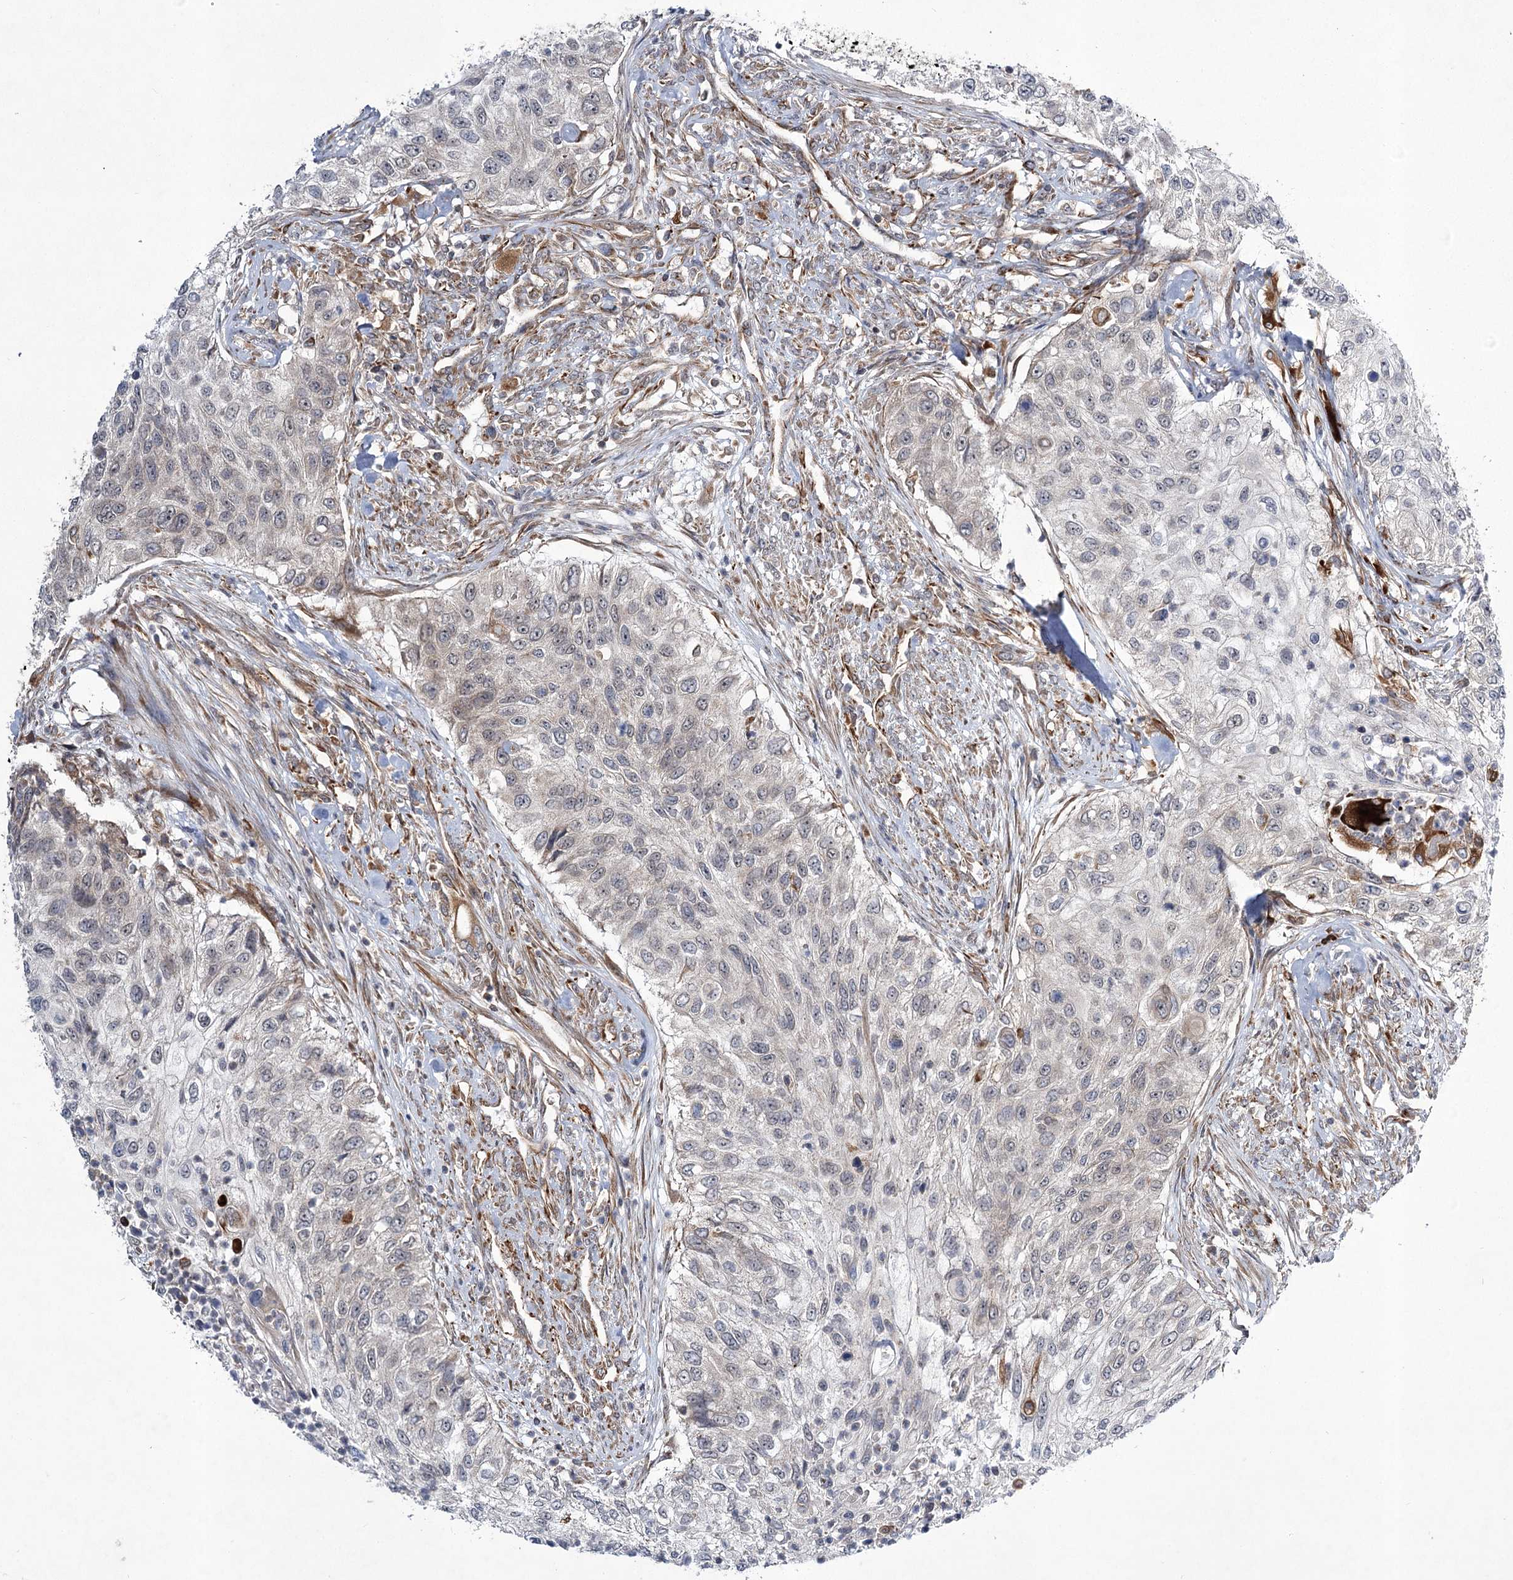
{"staining": {"intensity": "negative", "quantity": "none", "location": "none"}, "tissue": "urothelial cancer", "cell_type": "Tumor cells", "image_type": "cancer", "snomed": [{"axis": "morphology", "description": "Urothelial carcinoma, High grade"}, {"axis": "topography", "description": "Urinary bladder"}], "caption": "Tumor cells show no significant positivity in urothelial cancer.", "gene": "DPEP2", "patient": {"sex": "female", "age": 60}}